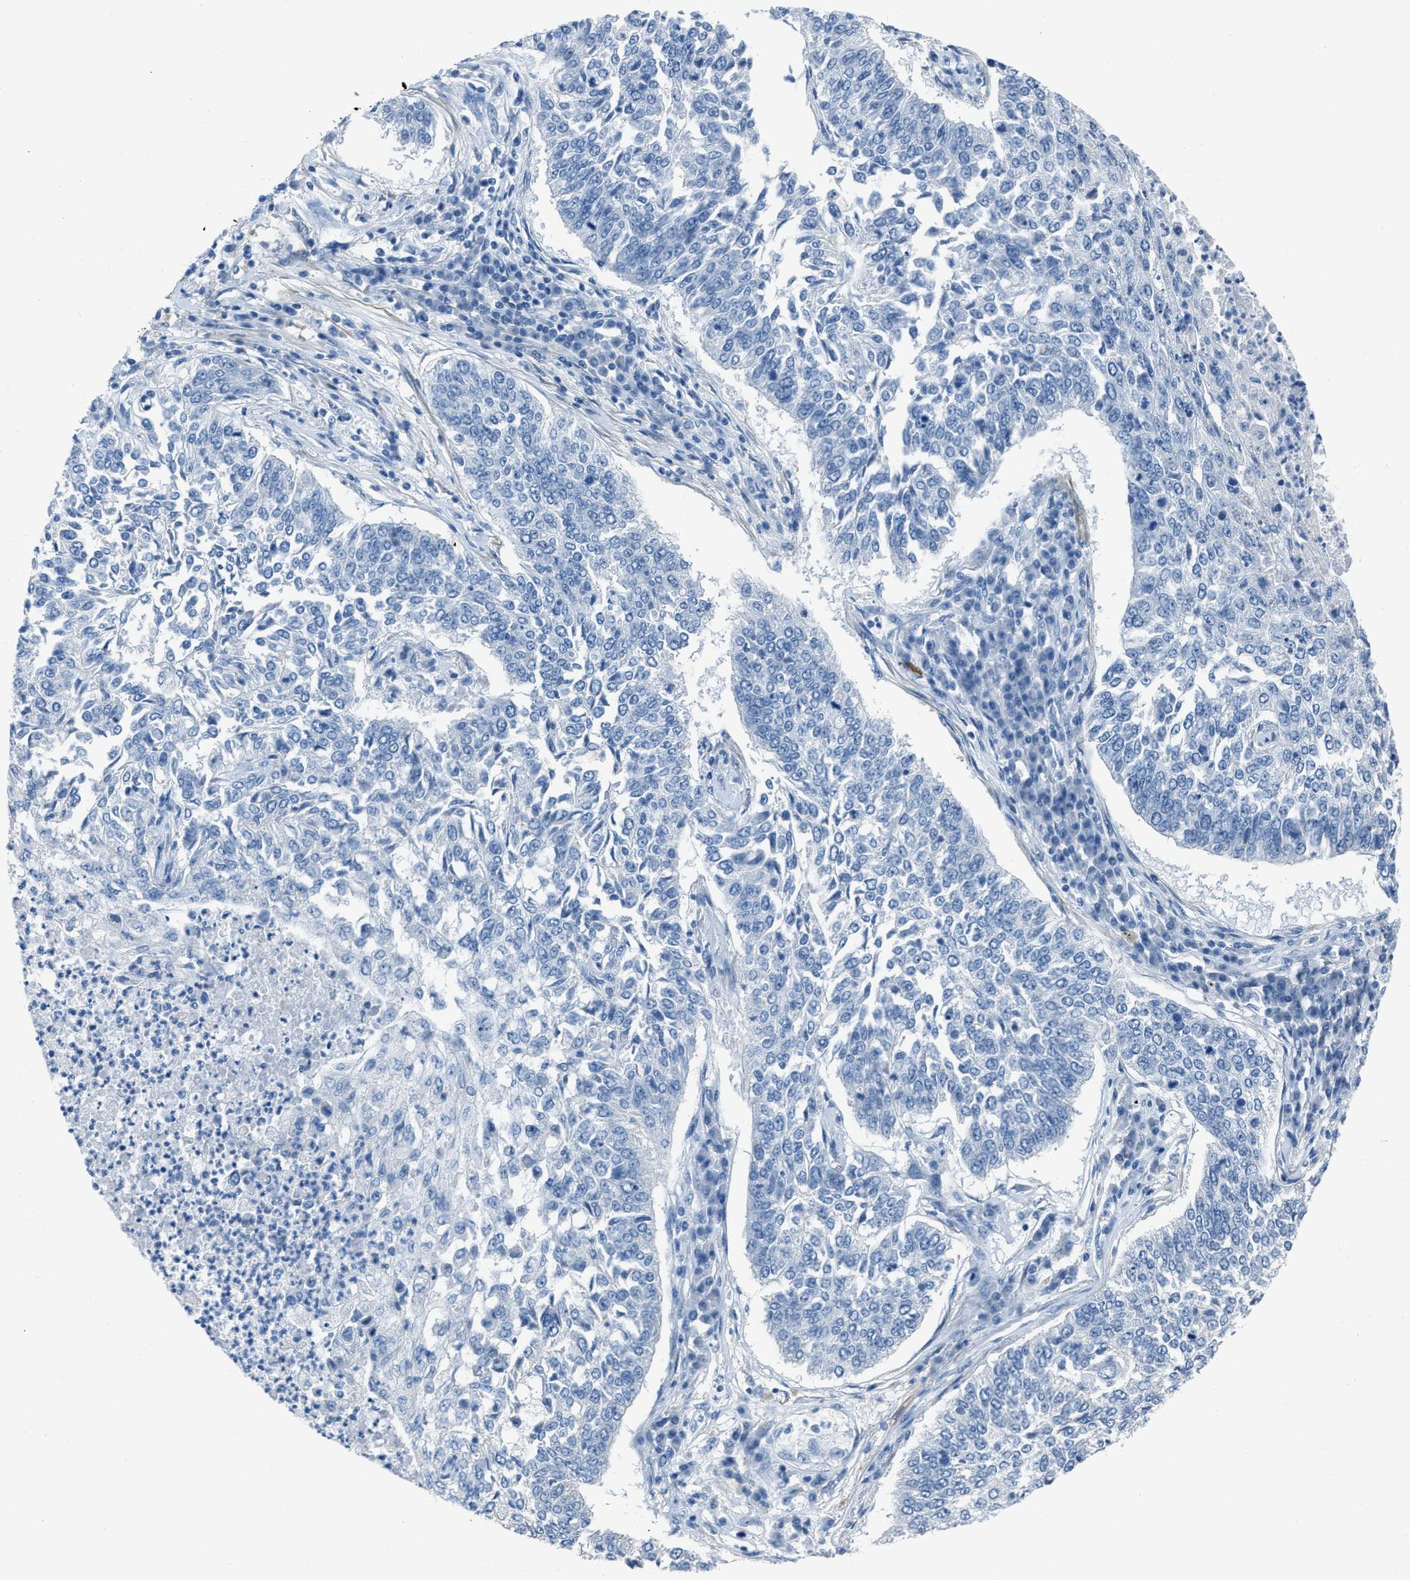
{"staining": {"intensity": "negative", "quantity": "none", "location": "none"}, "tissue": "lung cancer", "cell_type": "Tumor cells", "image_type": "cancer", "snomed": [{"axis": "morphology", "description": "Normal tissue, NOS"}, {"axis": "morphology", "description": "Squamous cell carcinoma, NOS"}, {"axis": "topography", "description": "Cartilage tissue"}, {"axis": "topography", "description": "Bronchus"}, {"axis": "topography", "description": "Lung"}], "caption": "Tumor cells are negative for brown protein staining in lung squamous cell carcinoma. Nuclei are stained in blue.", "gene": "SPATC1L", "patient": {"sex": "female", "age": 49}}